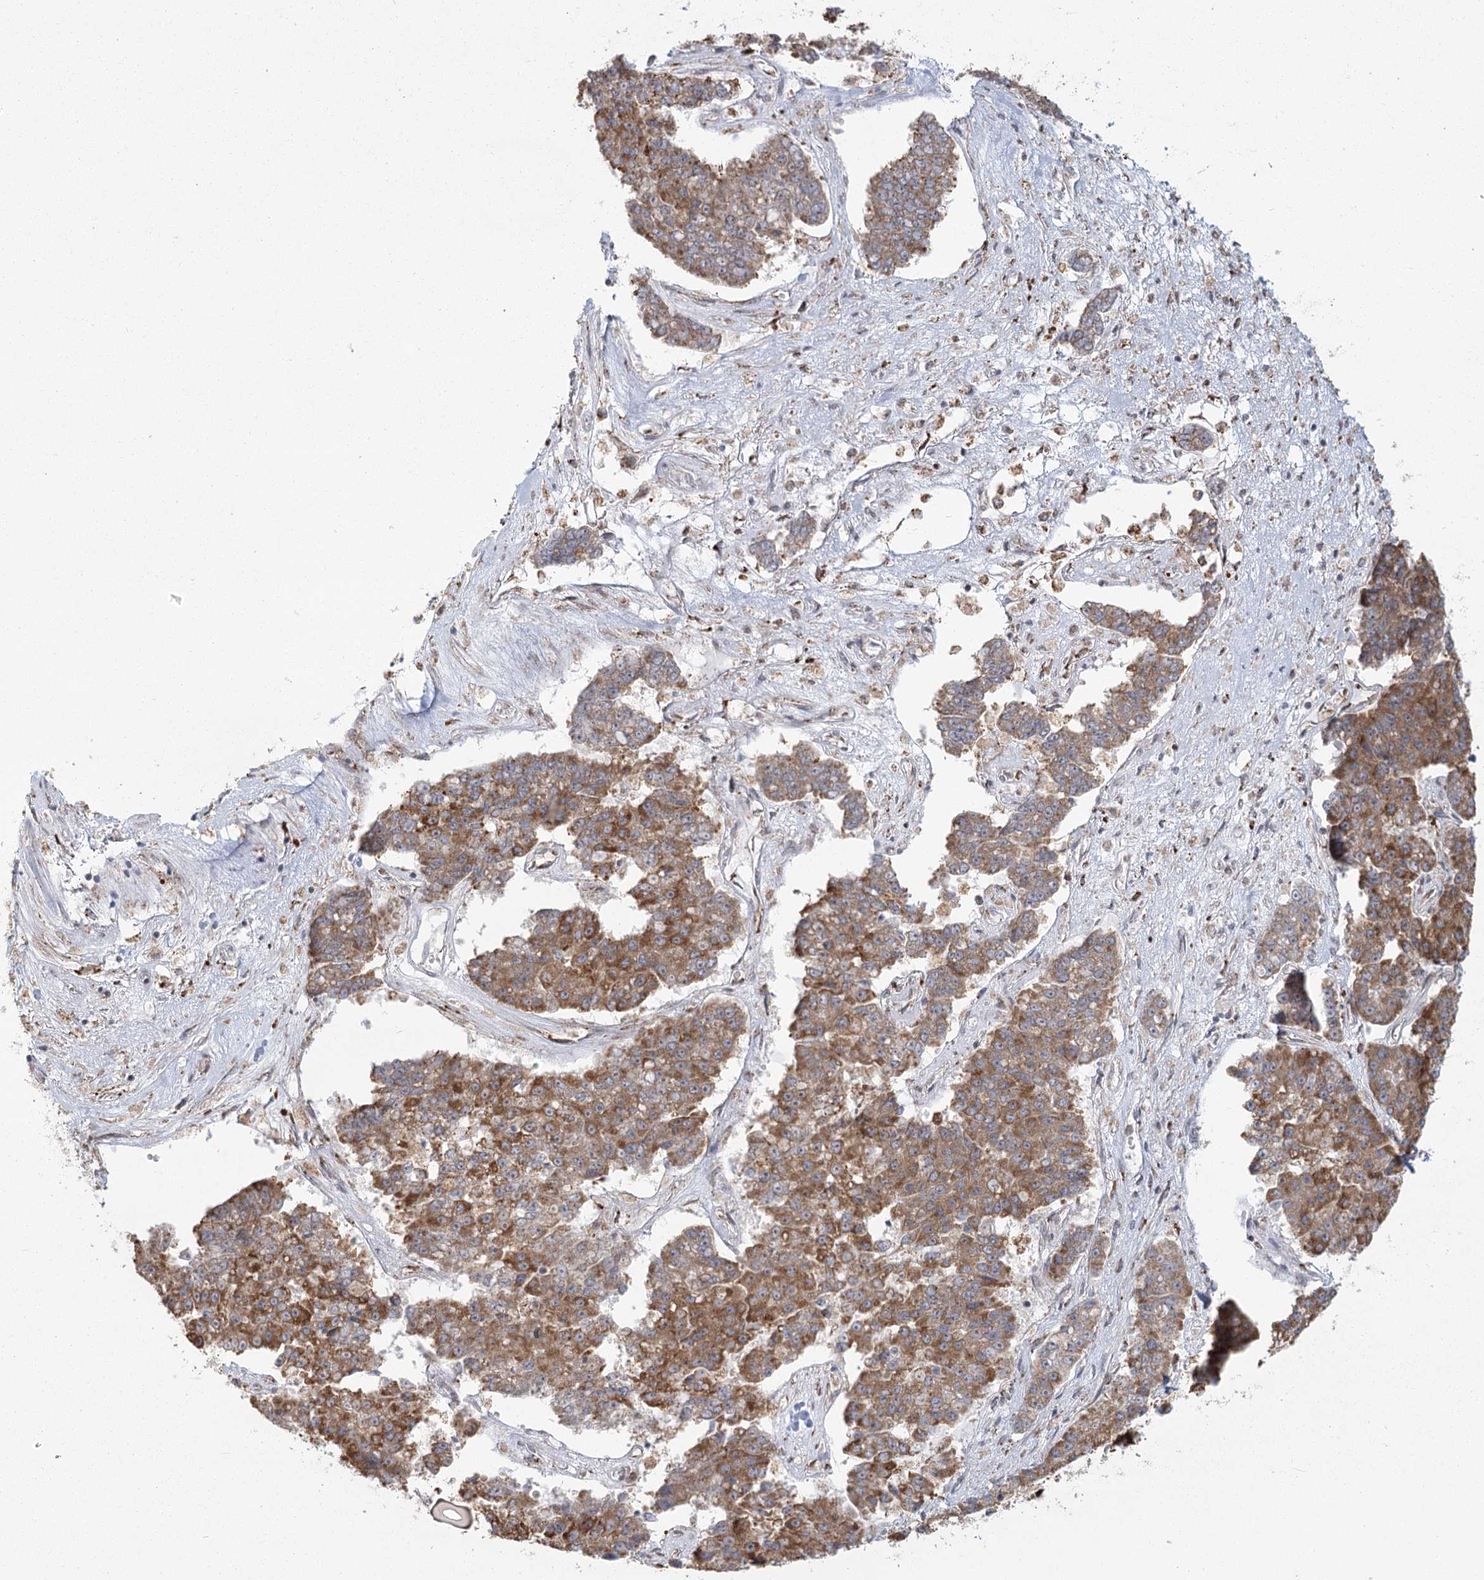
{"staining": {"intensity": "moderate", "quantity": ">75%", "location": "cytoplasmic/membranous"}, "tissue": "pancreatic cancer", "cell_type": "Tumor cells", "image_type": "cancer", "snomed": [{"axis": "morphology", "description": "Adenocarcinoma, NOS"}, {"axis": "topography", "description": "Pancreas"}], "caption": "The micrograph shows a brown stain indicating the presence of a protein in the cytoplasmic/membranous of tumor cells in adenocarcinoma (pancreatic).", "gene": "LACTB", "patient": {"sex": "male", "age": 50}}